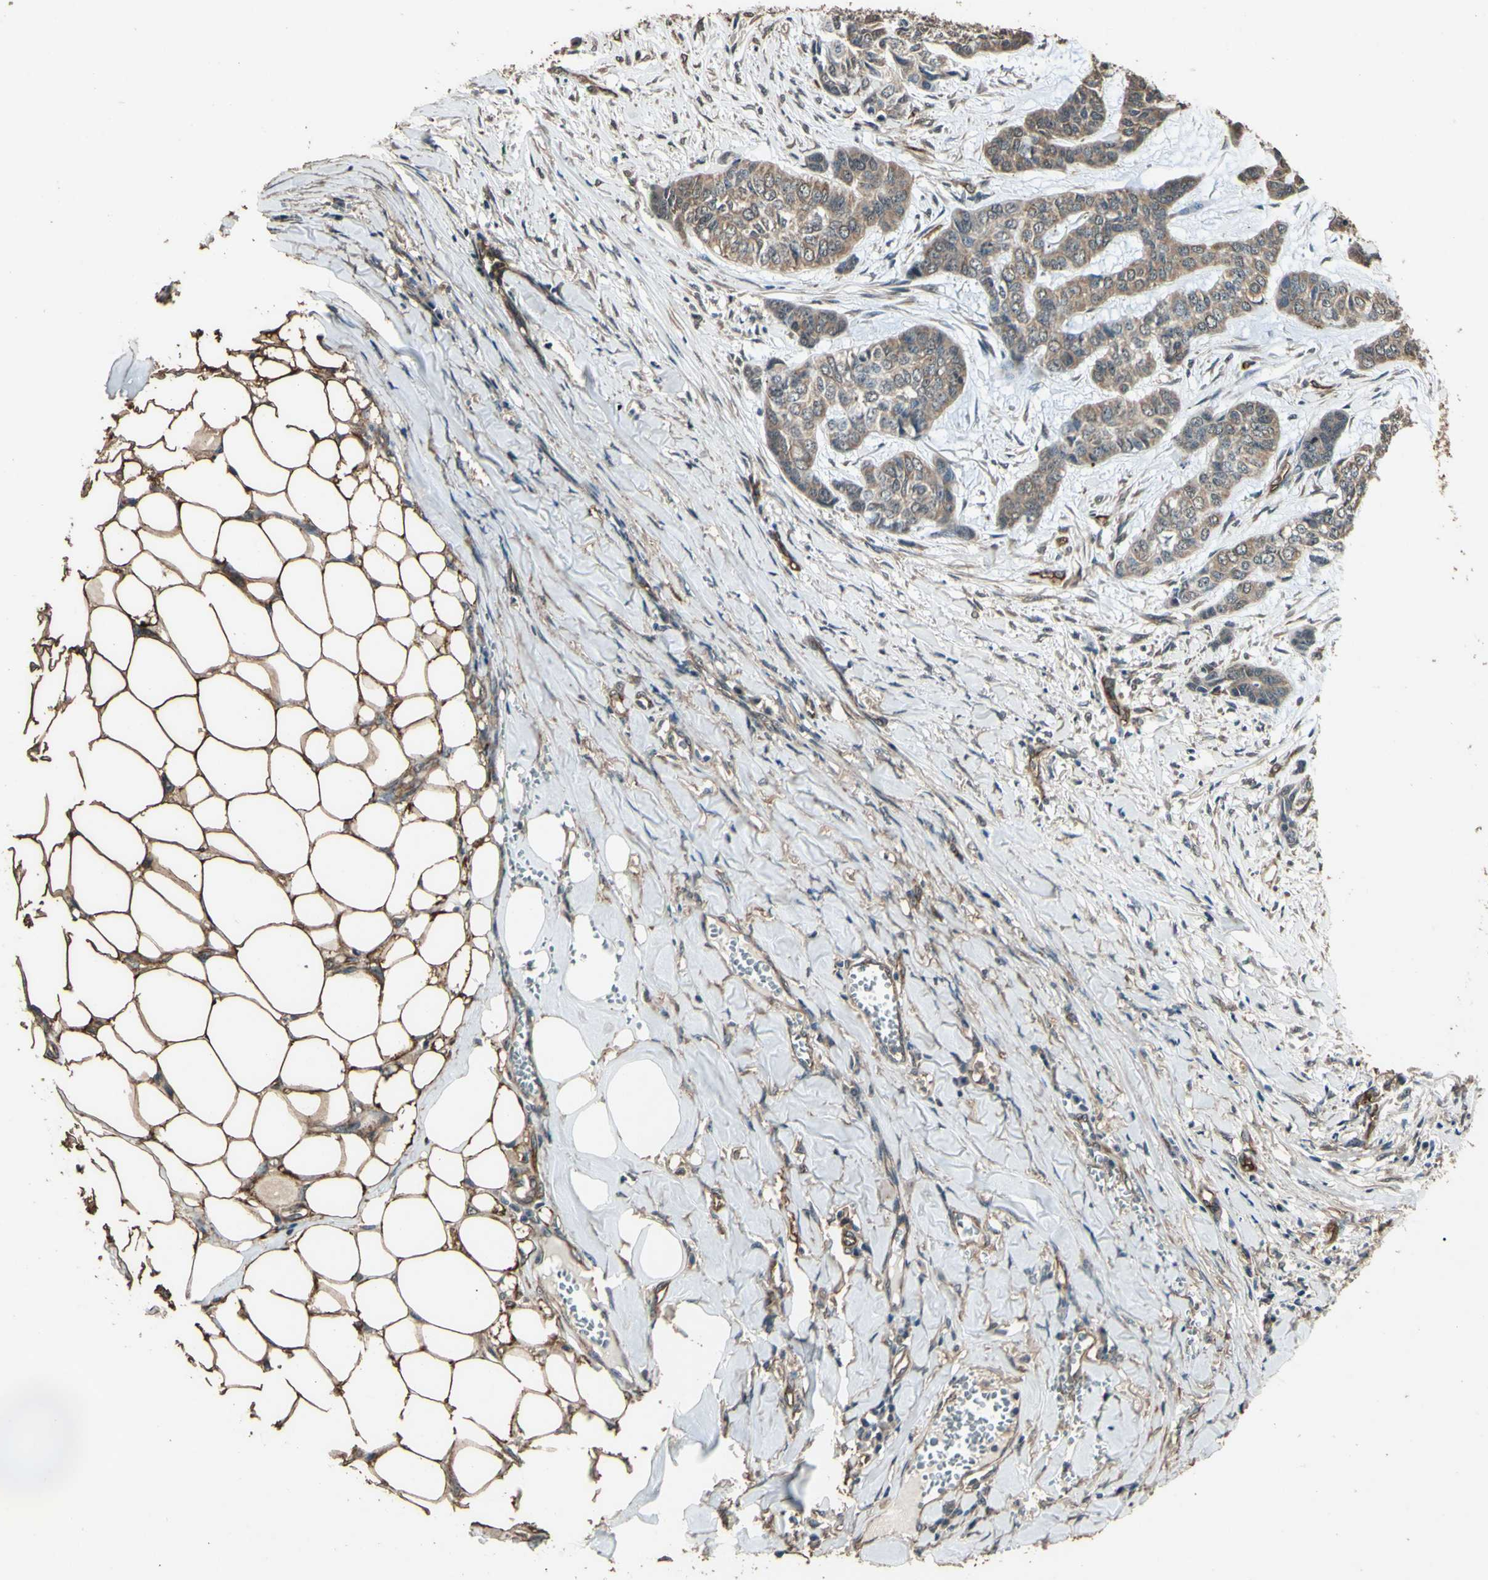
{"staining": {"intensity": "moderate", "quantity": ">75%", "location": "cytoplasmic/membranous"}, "tissue": "skin cancer", "cell_type": "Tumor cells", "image_type": "cancer", "snomed": [{"axis": "morphology", "description": "Basal cell carcinoma"}, {"axis": "topography", "description": "Skin"}], "caption": "Immunohistochemical staining of human skin basal cell carcinoma displays moderate cytoplasmic/membranous protein expression in about >75% of tumor cells. The protein is shown in brown color, while the nuclei are stained blue.", "gene": "TSPO", "patient": {"sex": "female", "age": 64}}